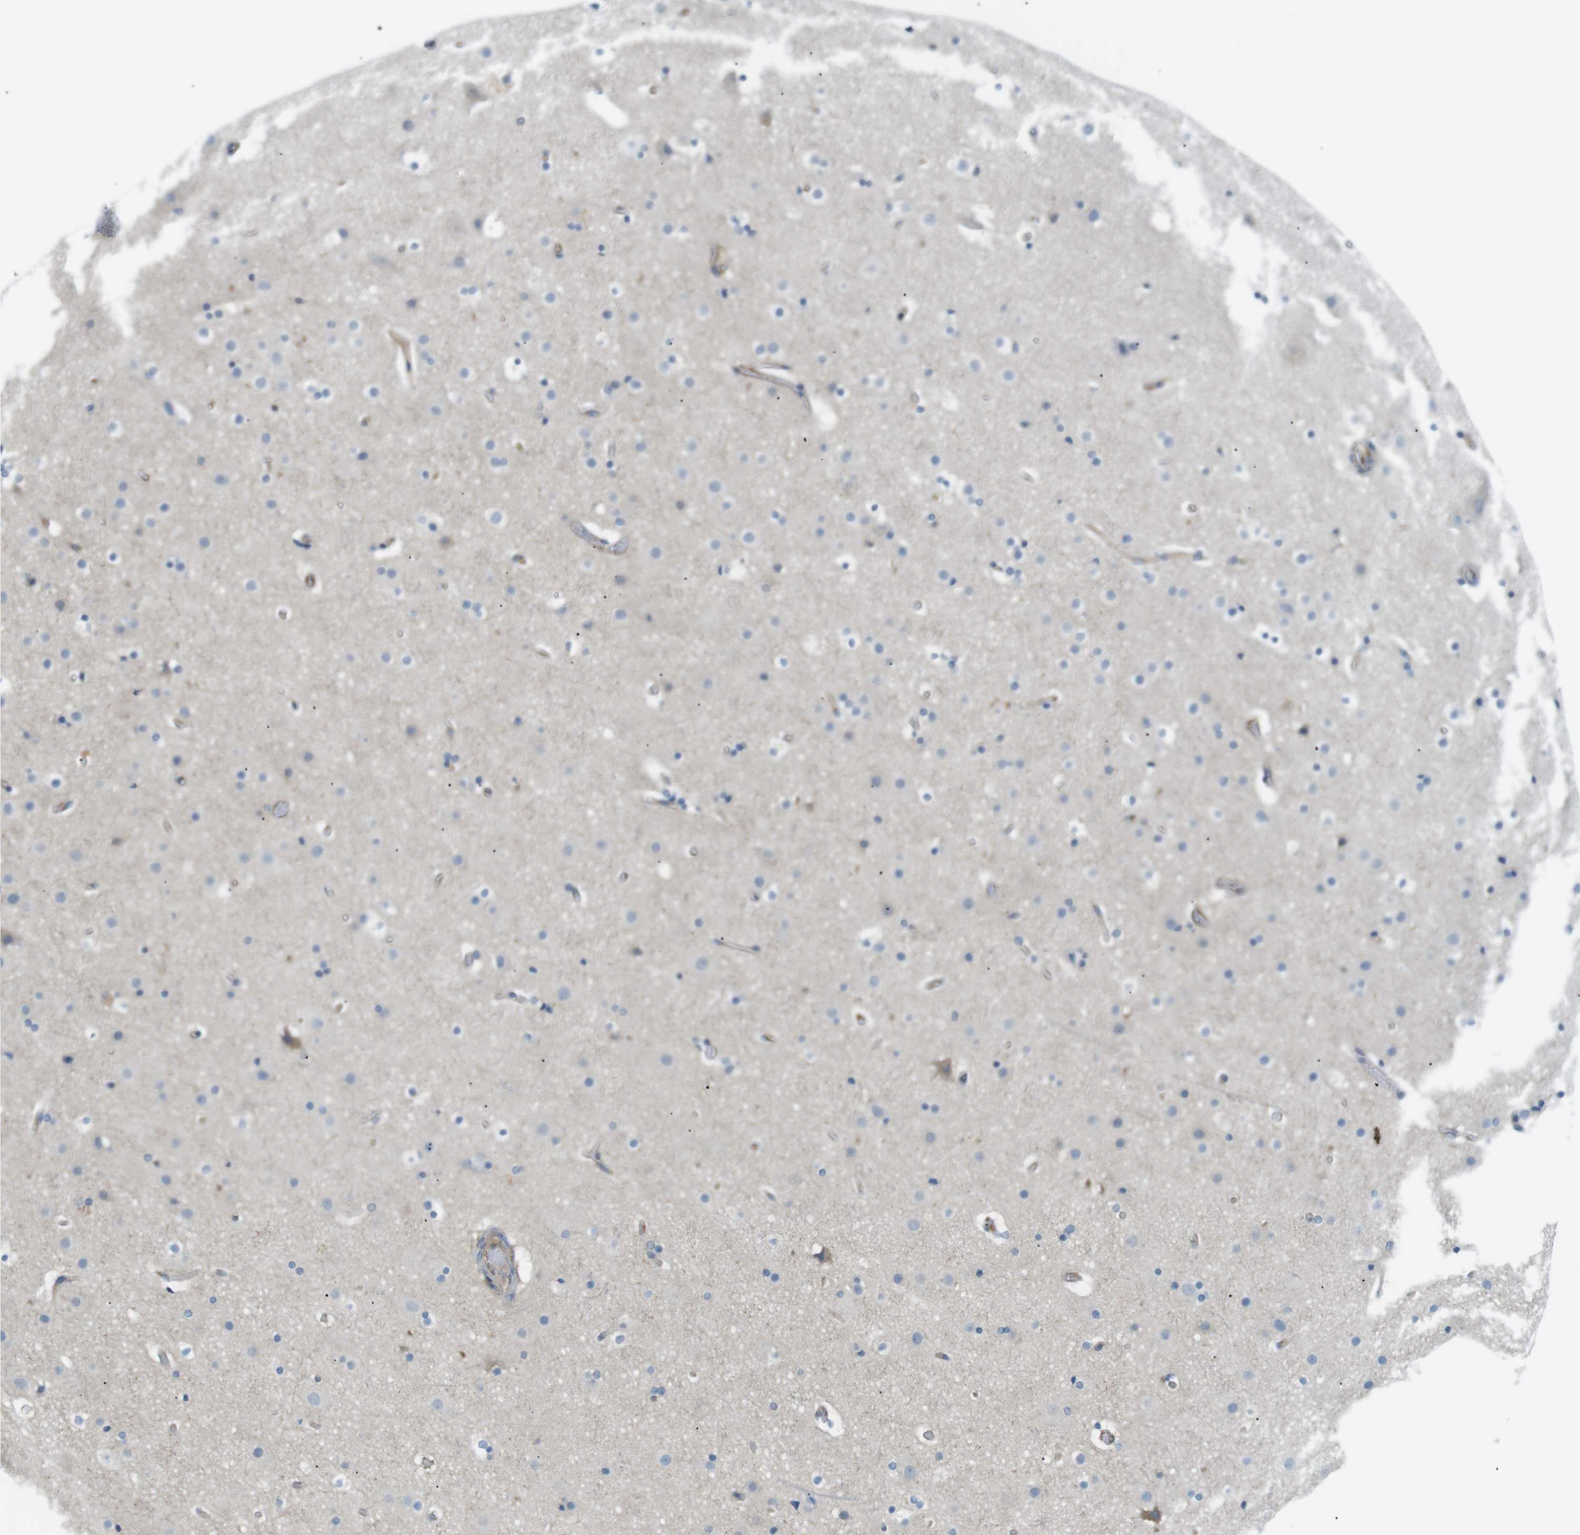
{"staining": {"intensity": "weak", "quantity": ">75%", "location": "cytoplasmic/membranous"}, "tissue": "cerebral cortex", "cell_type": "Endothelial cells", "image_type": "normal", "snomed": [{"axis": "morphology", "description": "Normal tissue, NOS"}, {"axis": "topography", "description": "Cerebral cortex"}], "caption": "This micrograph demonstrates unremarkable cerebral cortex stained with immunohistochemistry to label a protein in brown. The cytoplasmic/membranous of endothelial cells show weak positivity for the protein. Nuclei are counter-stained blue.", "gene": "PEPD", "patient": {"sex": "male", "age": 57}}